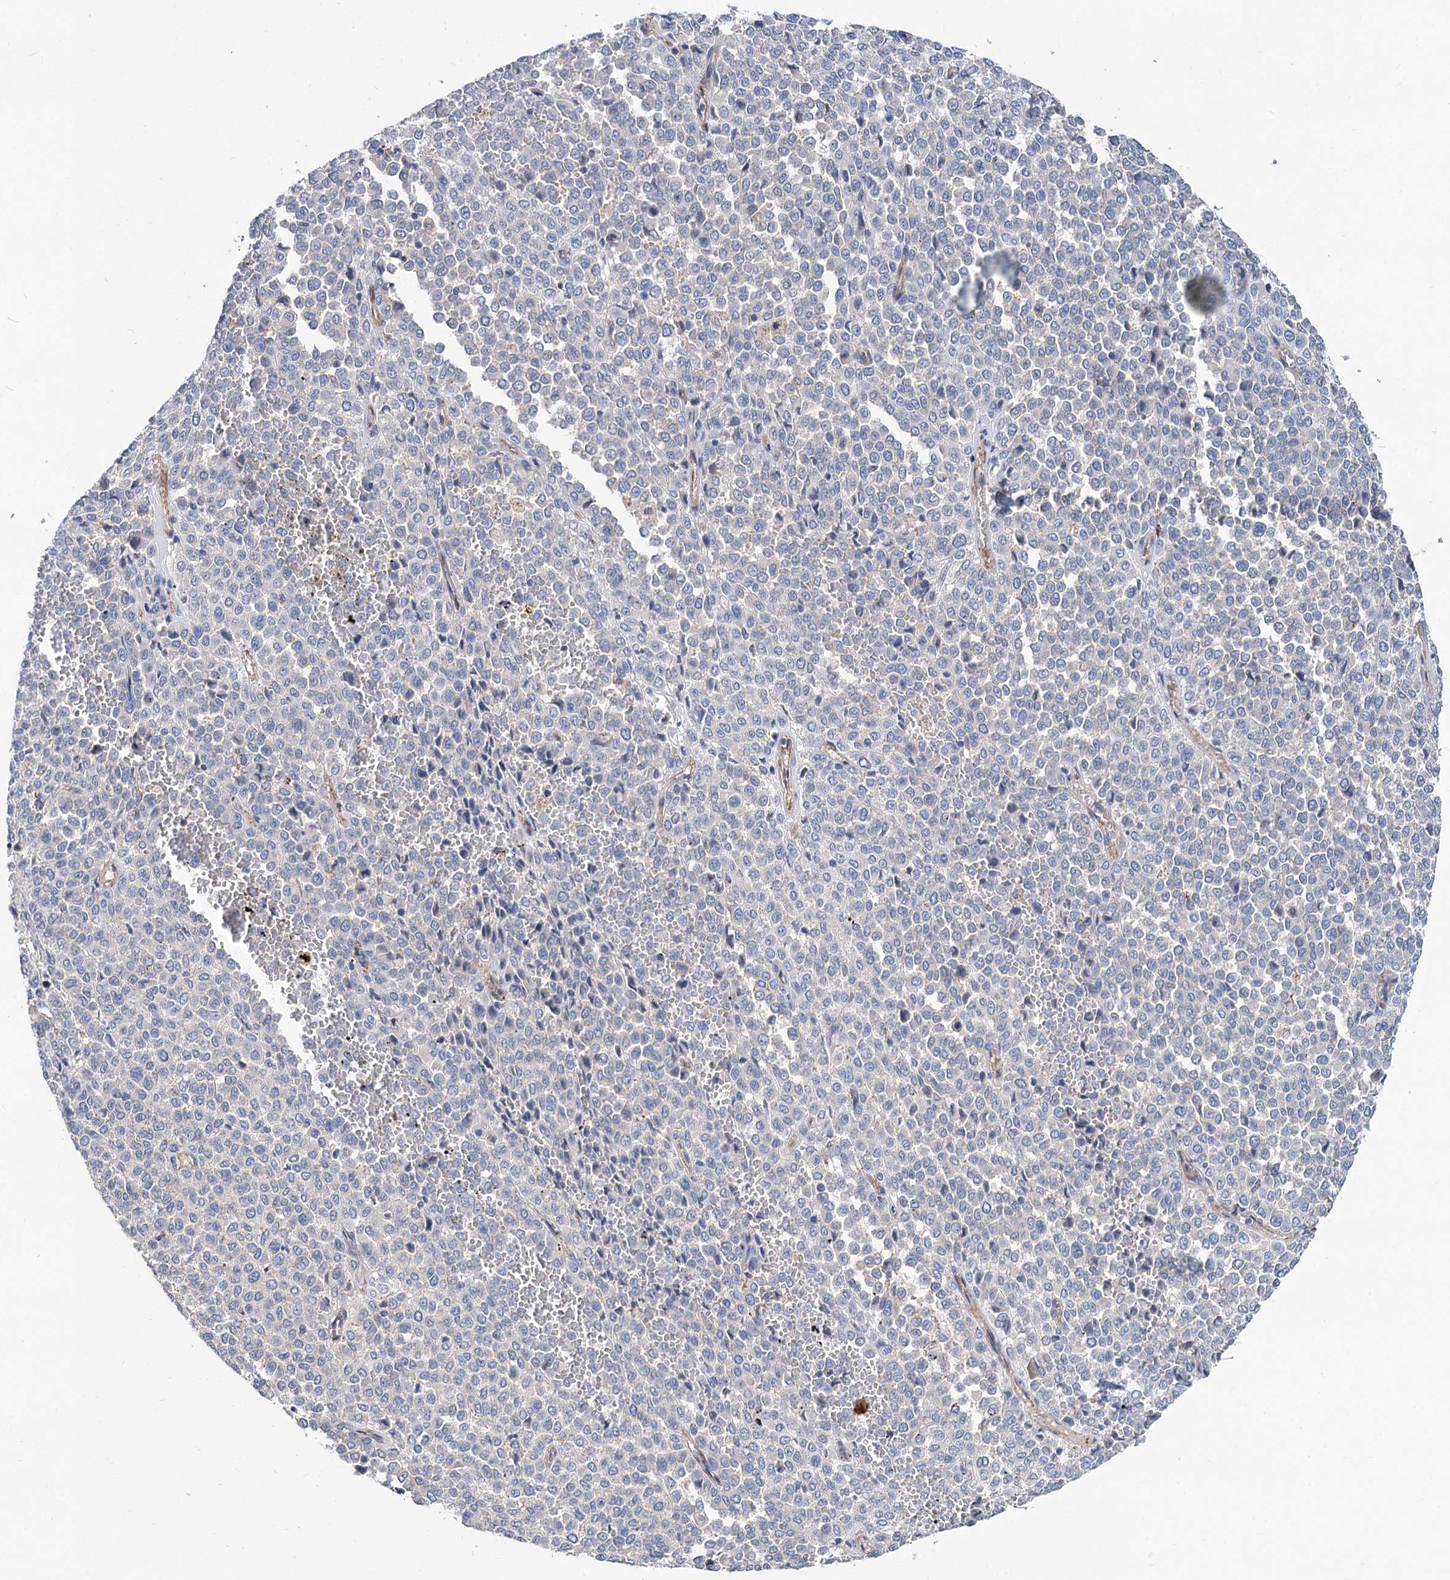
{"staining": {"intensity": "negative", "quantity": "none", "location": "none"}, "tissue": "melanoma", "cell_type": "Tumor cells", "image_type": "cancer", "snomed": [{"axis": "morphology", "description": "Malignant melanoma, Metastatic site"}, {"axis": "topography", "description": "Pancreas"}], "caption": "This micrograph is of melanoma stained with immunohistochemistry to label a protein in brown with the nuclei are counter-stained blue. There is no staining in tumor cells. (DAB (3,3'-diaminobenzidine) immunohistochemistry with hematoxylin counter stain).", "gene": "NUDCD2", "patient": {"sex": "female", "age": 30}}